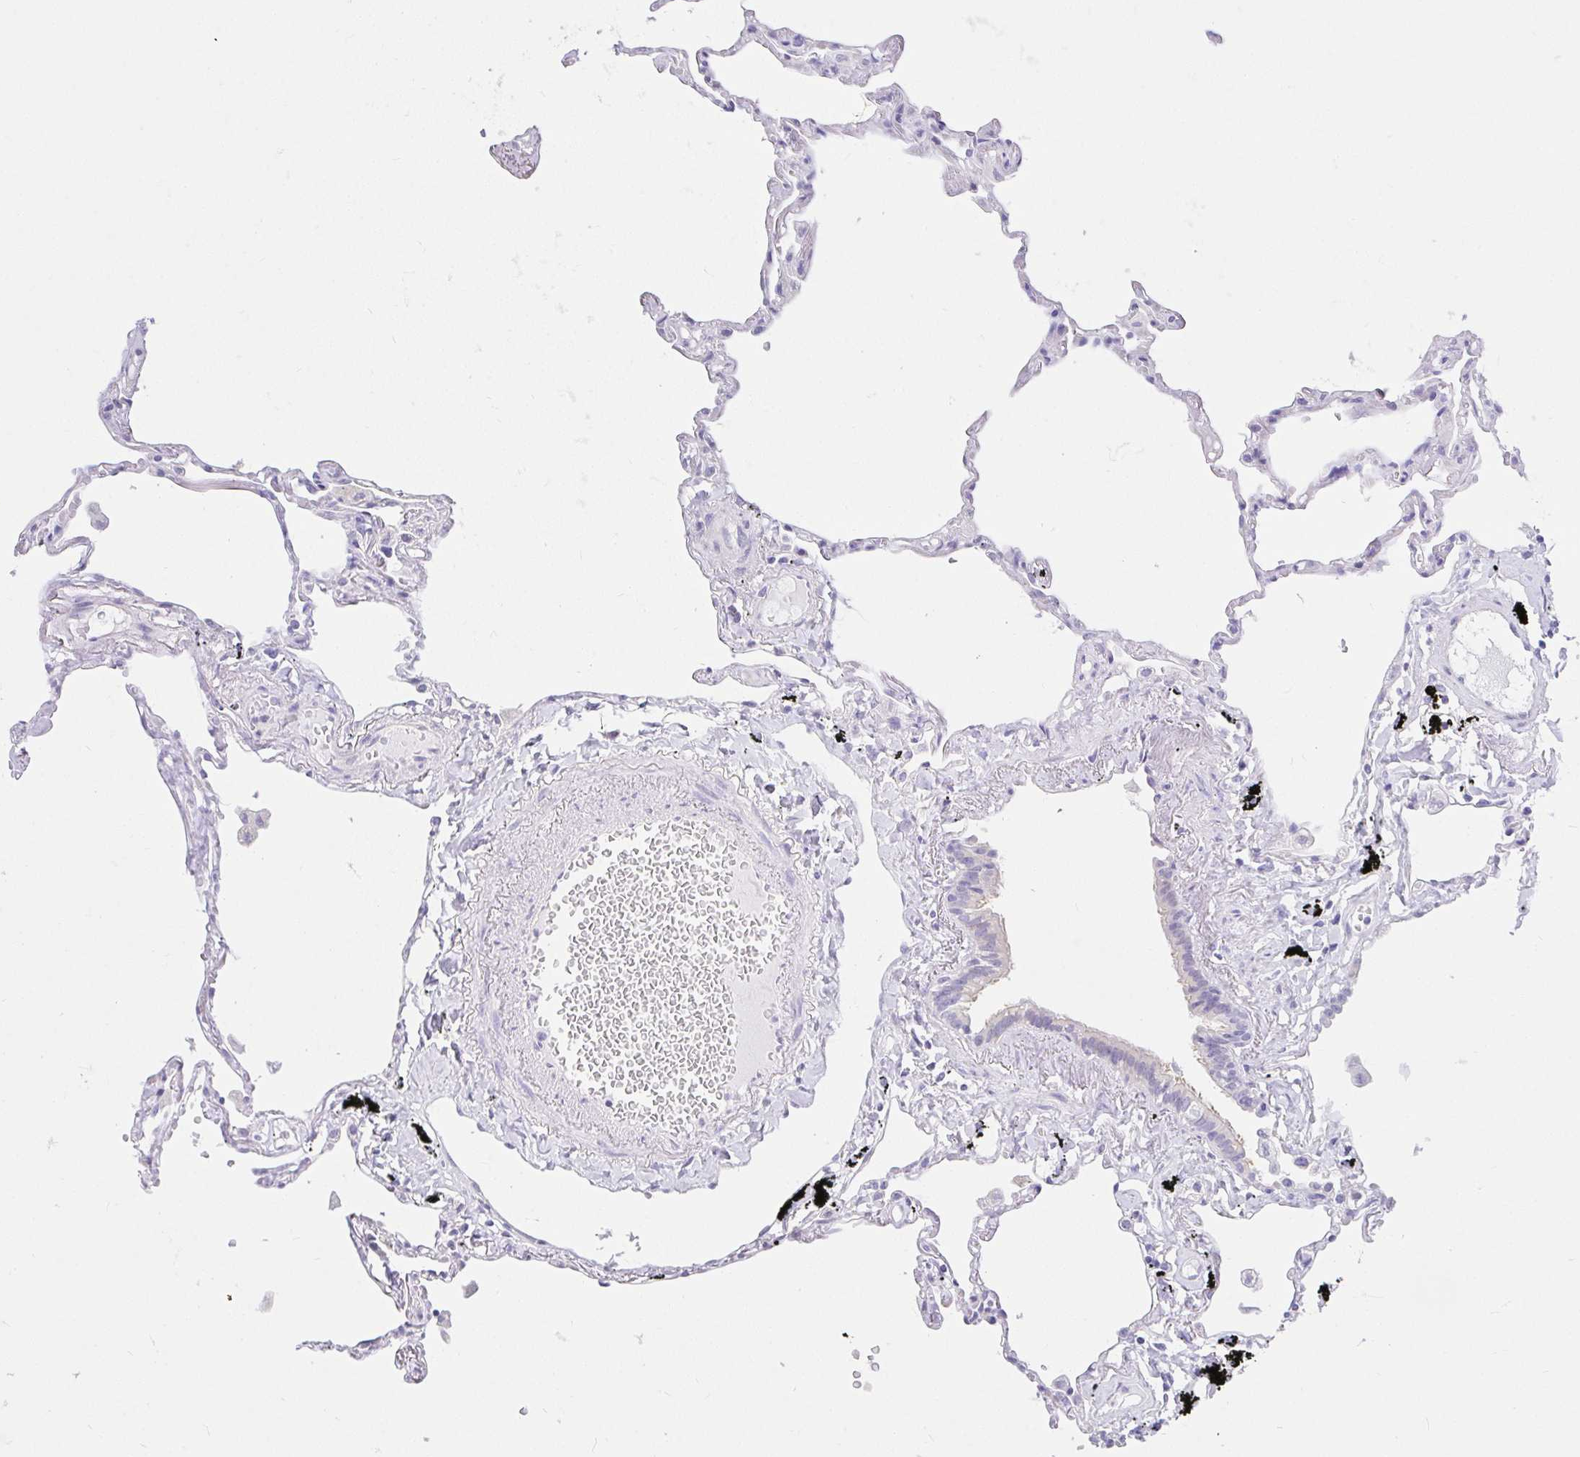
{"staining": {"intensity": "negative", "quantity": "none", "location": "none"}, "tissue": "lung", "cell_type": "Alveolar cells", "image_type": "normal", "snomed": [{"axis": "morphology", "description": "Normal tissue, NOS"}, {"axis": "topography", "description": "Lung"}], "caption": "Immunohistochemical staining of benign human lung shows no significant positivity in alveolar cells.", "gene": "VGLL1", "patient": {"sex": "female", "age": 67}}